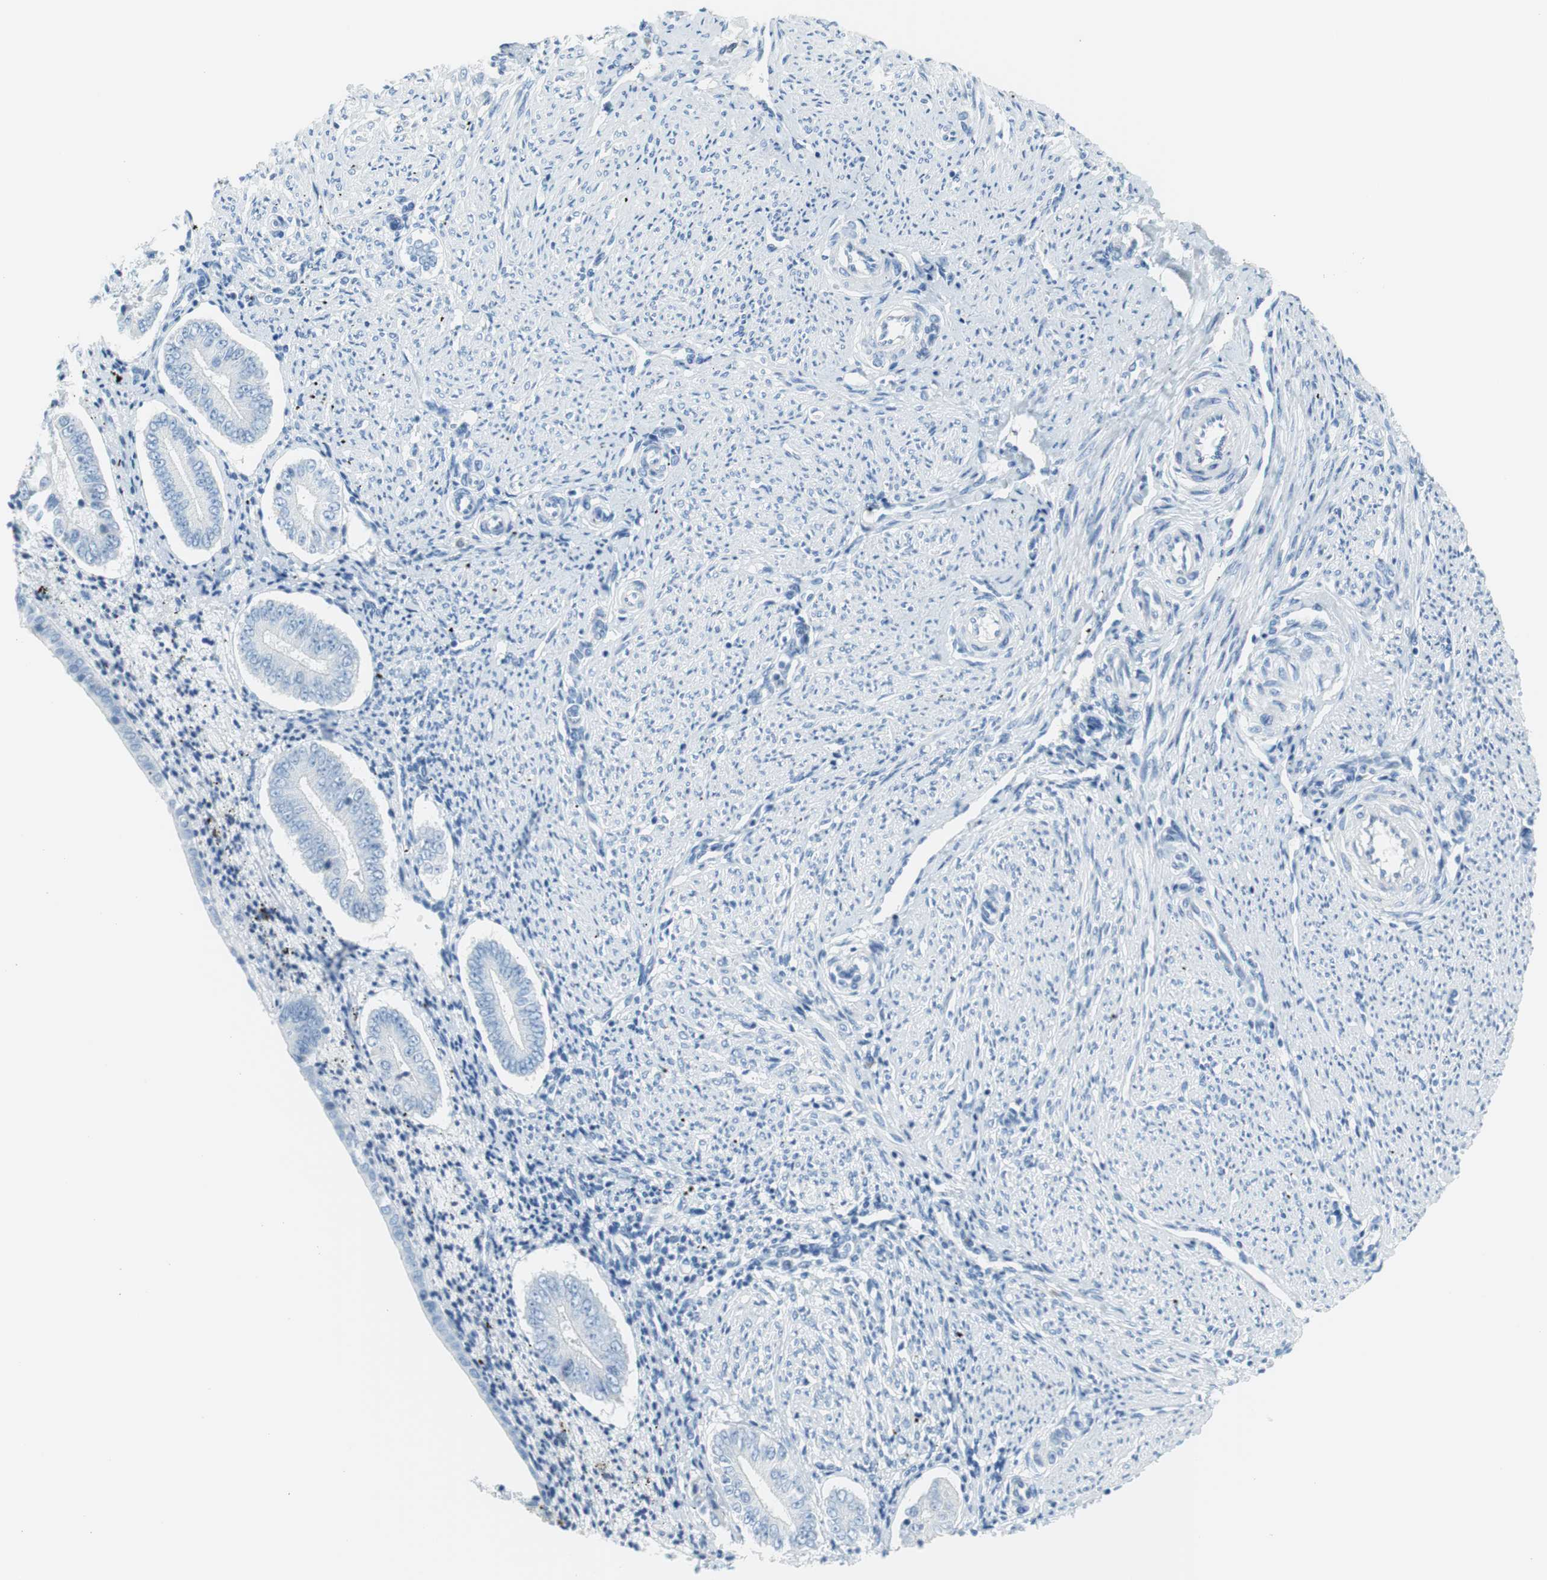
{"staining": {"intensity": "negative", "quantity": "none", "location": "none"}, "tissue": "endometrium", "cell_type": "Cells in endometrial stroma", "image_type": "normal", "snomed": [{"axis": "morphology", "description": "Normal tissue, NOS"}, {"axis": "topography", "description": "Endometrium"}], "caption": "The immunohistochemistry (IHC) micrograph has no significant positivity in cells in endometrial stroma of endometrium. Brightfield microscopy of IHC stained with DAB (3,3'-diaminobenzidine) (brown) and hematoxylin (blue), captured at high magnification.", "gene": "MYH1", "patient": {"sex": "female", "age": 42}}